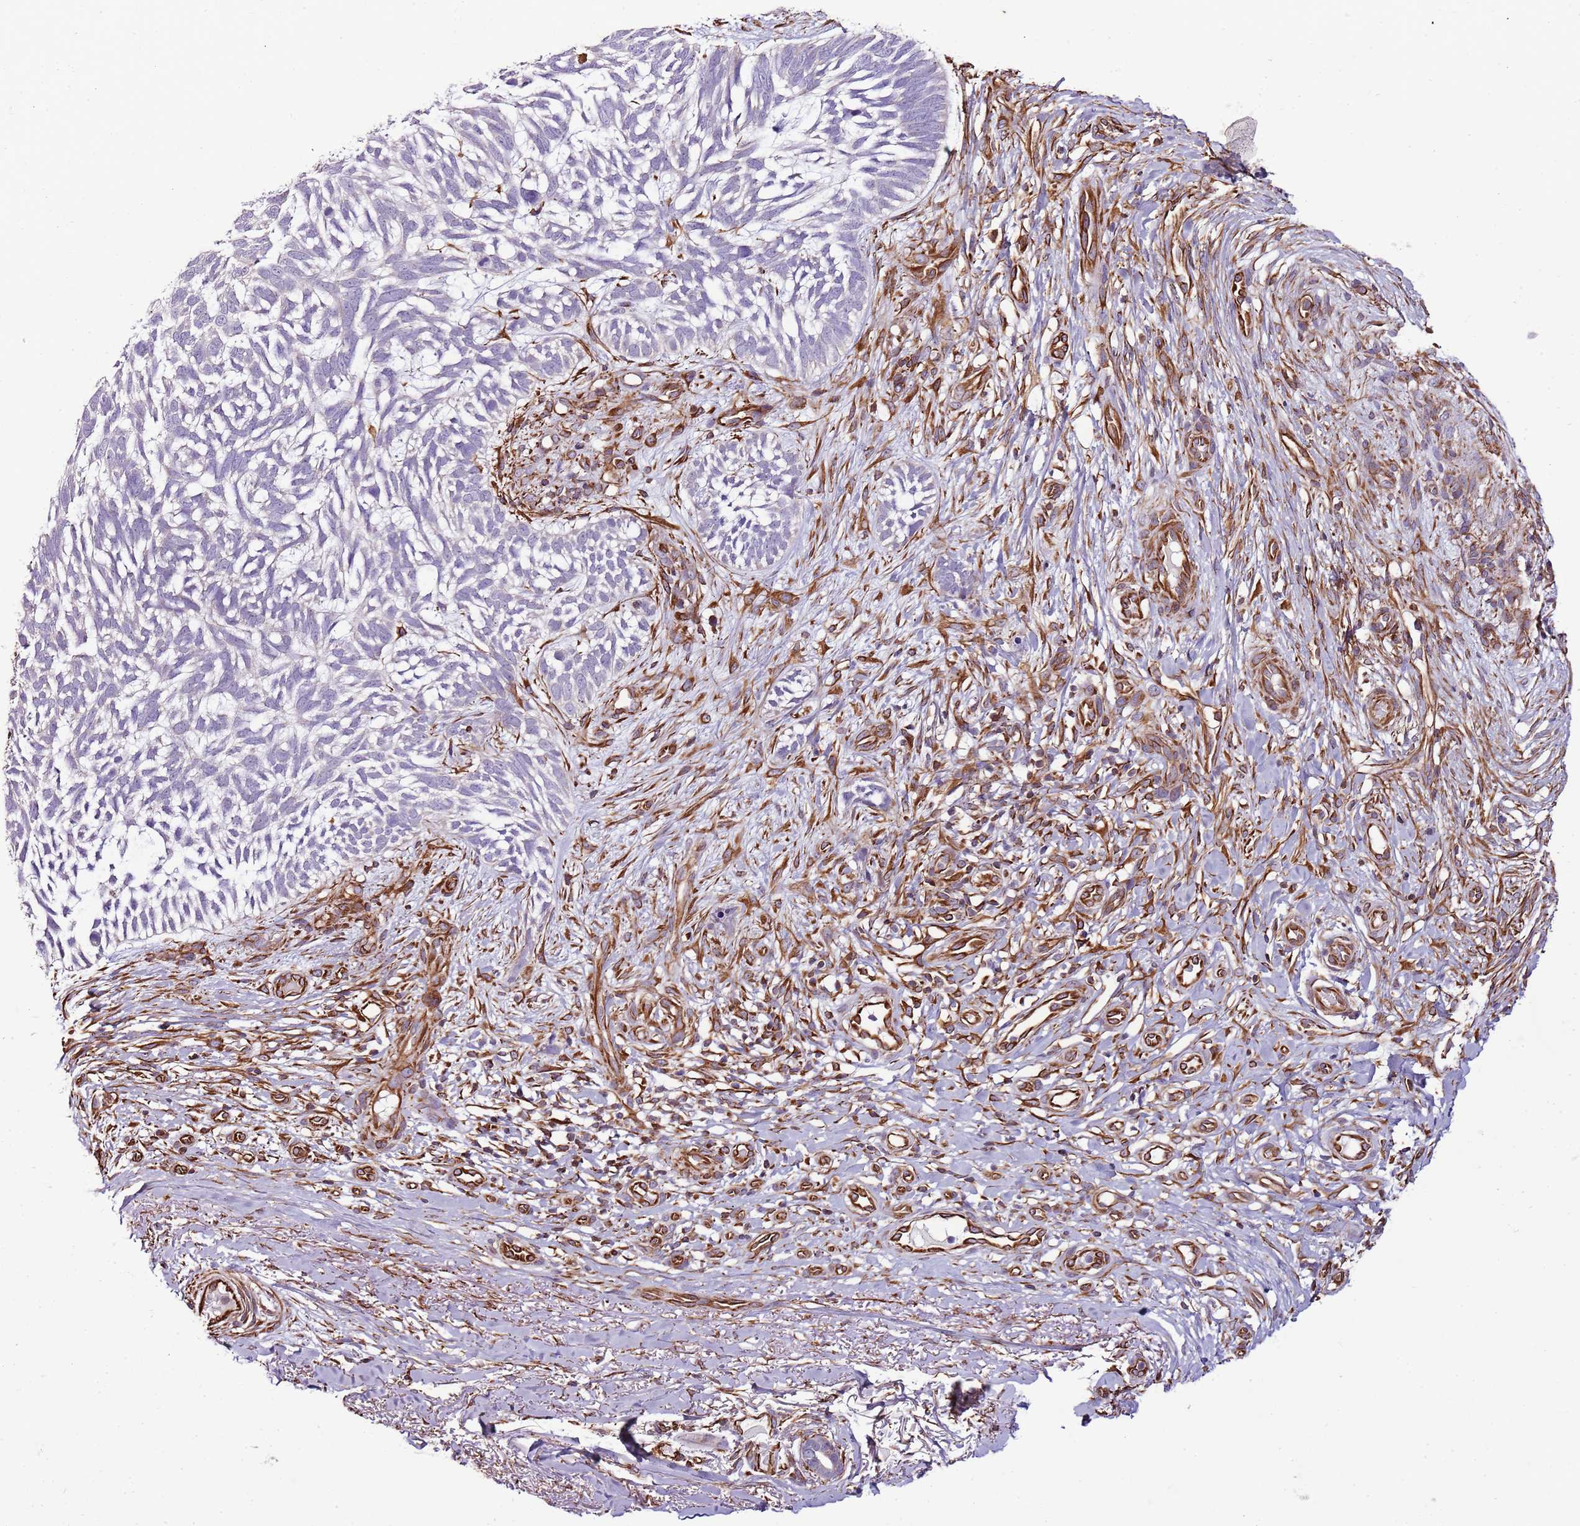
{"staining": {"intensity": "negative", "quantity": "none", "location": "none"}, "tissue": "skin cancer", "cell_type": "Tumor cells", "image_type": "cancer", "snomed": [{"axis": "morphology", "description": "Basal cell carcinoma"}, {"axis": "topography", "description": "Skin"}], "caption": "DAB immunohistochemical staining of skin cancer (basal cell carcinoma) exhibits no significant staining in tumor cells.", "gene": "ZNF786", "patient": {"sex": "male", "age": 88}}